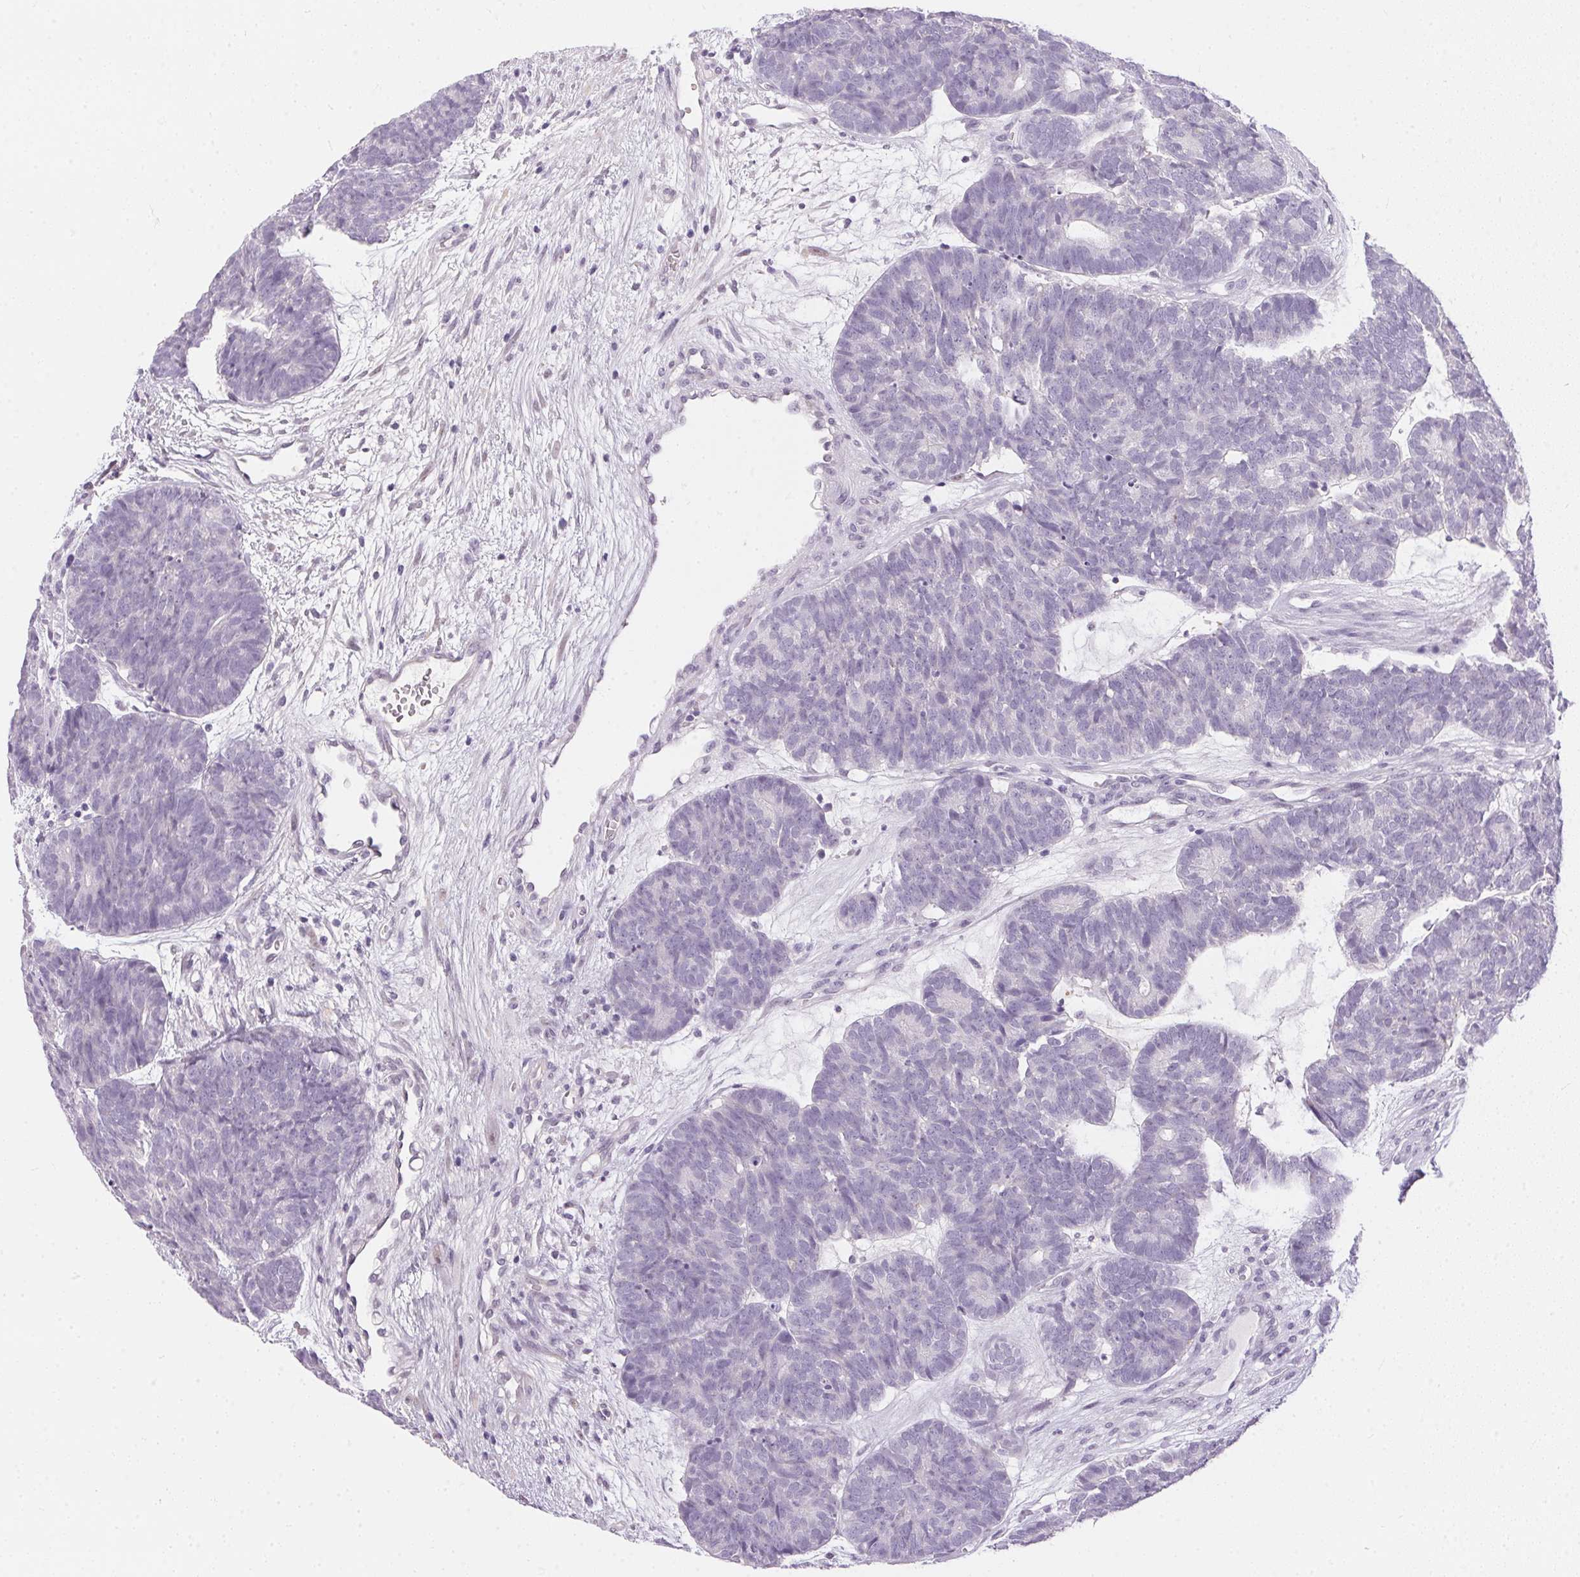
{"staining": {"intensity": "negative", "quantity": "none", "location": "none"}, "tissue": "head and neck cancer", "cell_type": "Tumor cells", "image_type": "cancer", "snomed": [{"axis": "morphology", "description": "Adenocarcinoma, NOS"}, {"axis": "topography", "description": "Head-Neck"}], "caption": "This is a histopathology image of IHC staining of head and neck adenocarcinoma, which shows no positivity in tumor cells.", "gene": "GBP6", "patient": {"sex": "female", "age": 81}}